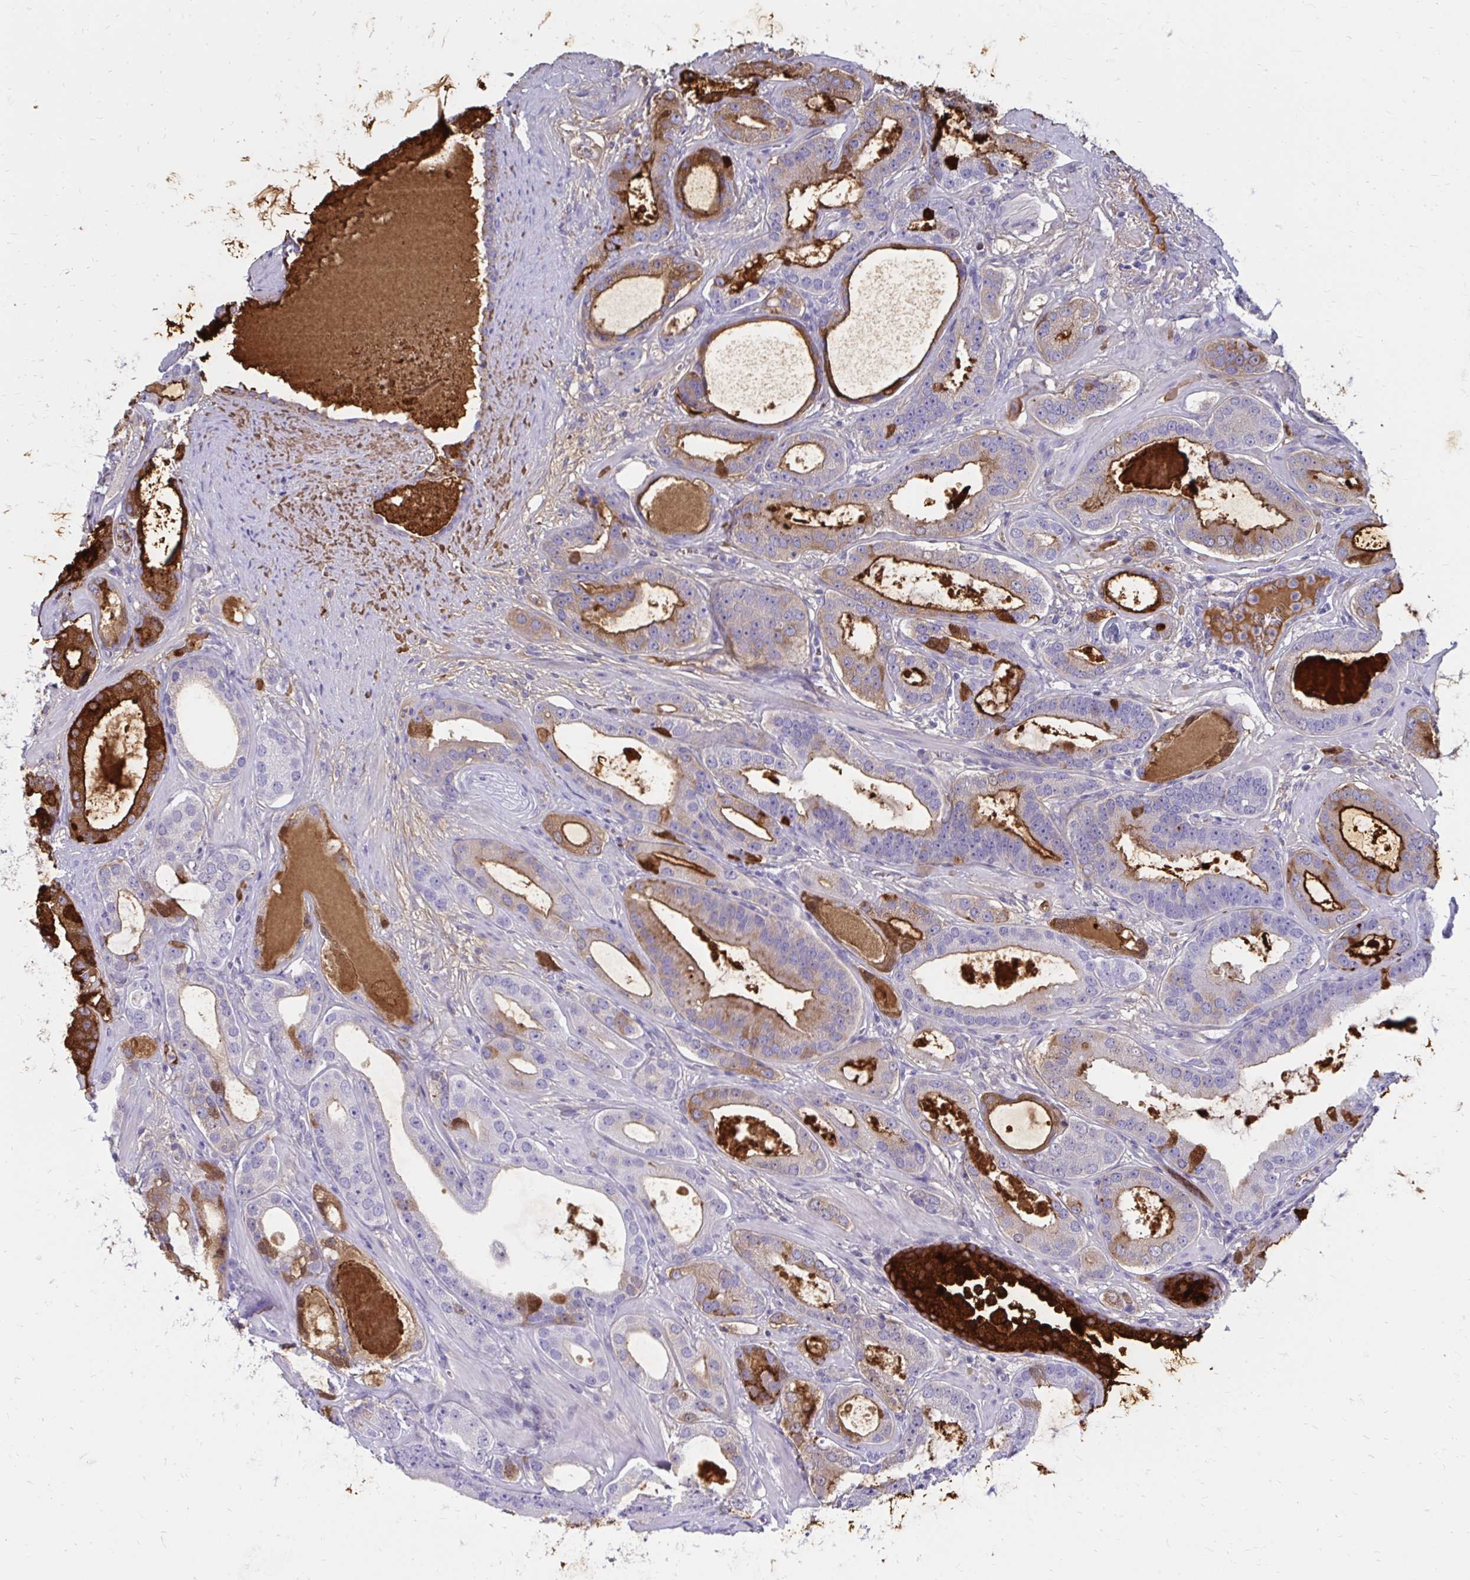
{"staining": {"intensity": "strong", "quantity": "25%-75%", "location": "cytoplasmic/membranous"}, "tissue": "prostate cancer", "cell_type": "Tumor cells", "image_type": "cancer", "snomed": [{"axis": "morphology", "description": "Adenocarcinoma, High grade"}, {"axis": "topography", "description": "Prostate"}], "caption": "Immunohistochemical staining of prostate cancer (high-grade adenocarcinoma) displays high levels of strong cytoplasmic/membranous protein staining in approximately 25%-75% of tumor cells.", "gene": "OR10R2", "patient": {"sex": "male", "age": 65}}